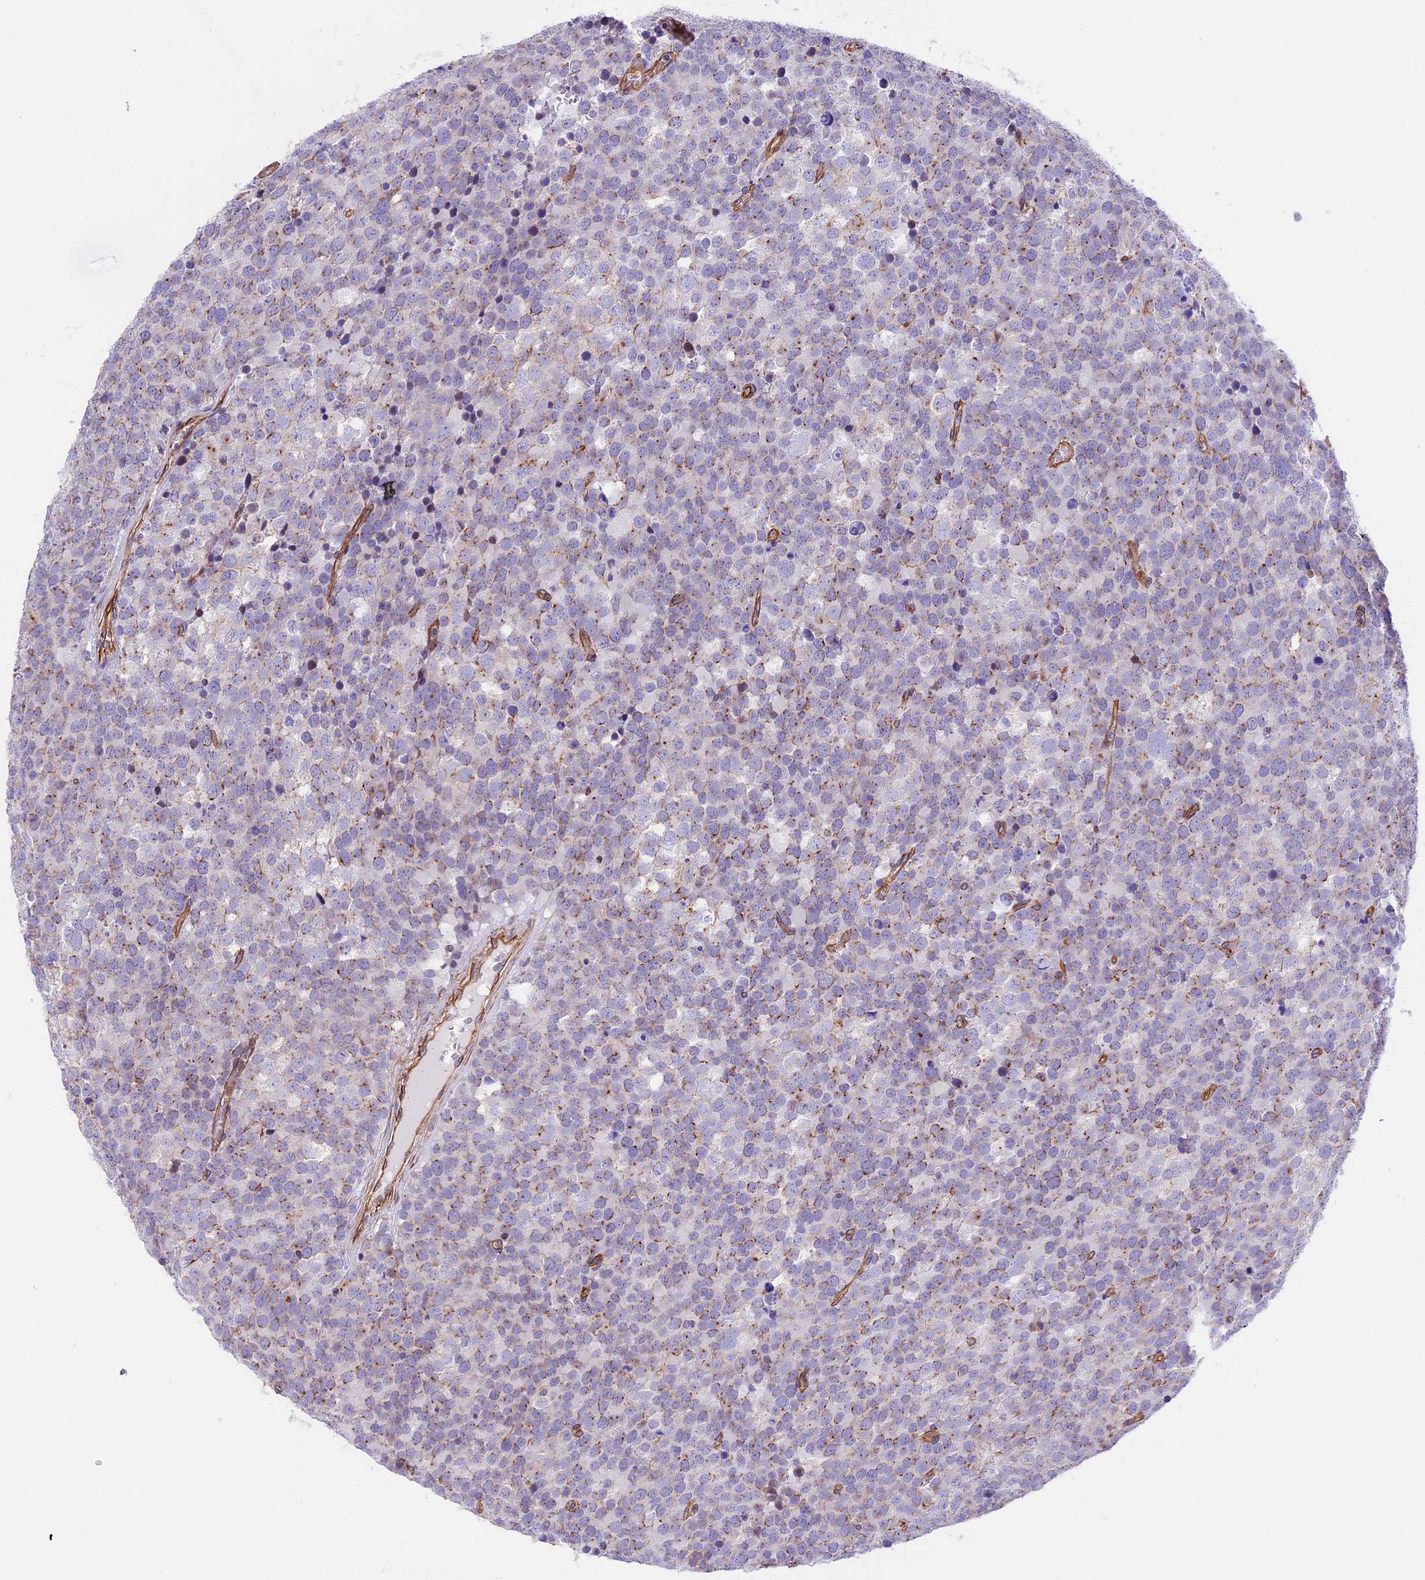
{"staining": {"intensity": "weak", "quantity": "25%-75%", "location": "cytoplasmic/membranous"}, "tissue": "testis cancer", "cell_type": "Tumor cells", "image_type": "cancer", "snomed": [{"axis": "morphology", "description": "Seminoma, NOS"}, {"axis": "topography", "description": "Testis"}], "caption": "Immunohistochemical staining of seminoma (testis) reveals weak cytoplasmic/membranous protein positivity in approximately 25%-75% of tumor cells. (brown staining indicates protein expression, while blue staining denotes nuclei).", "gene": "R3HDM4", "patient": {"sex": "male", "age": 71}}